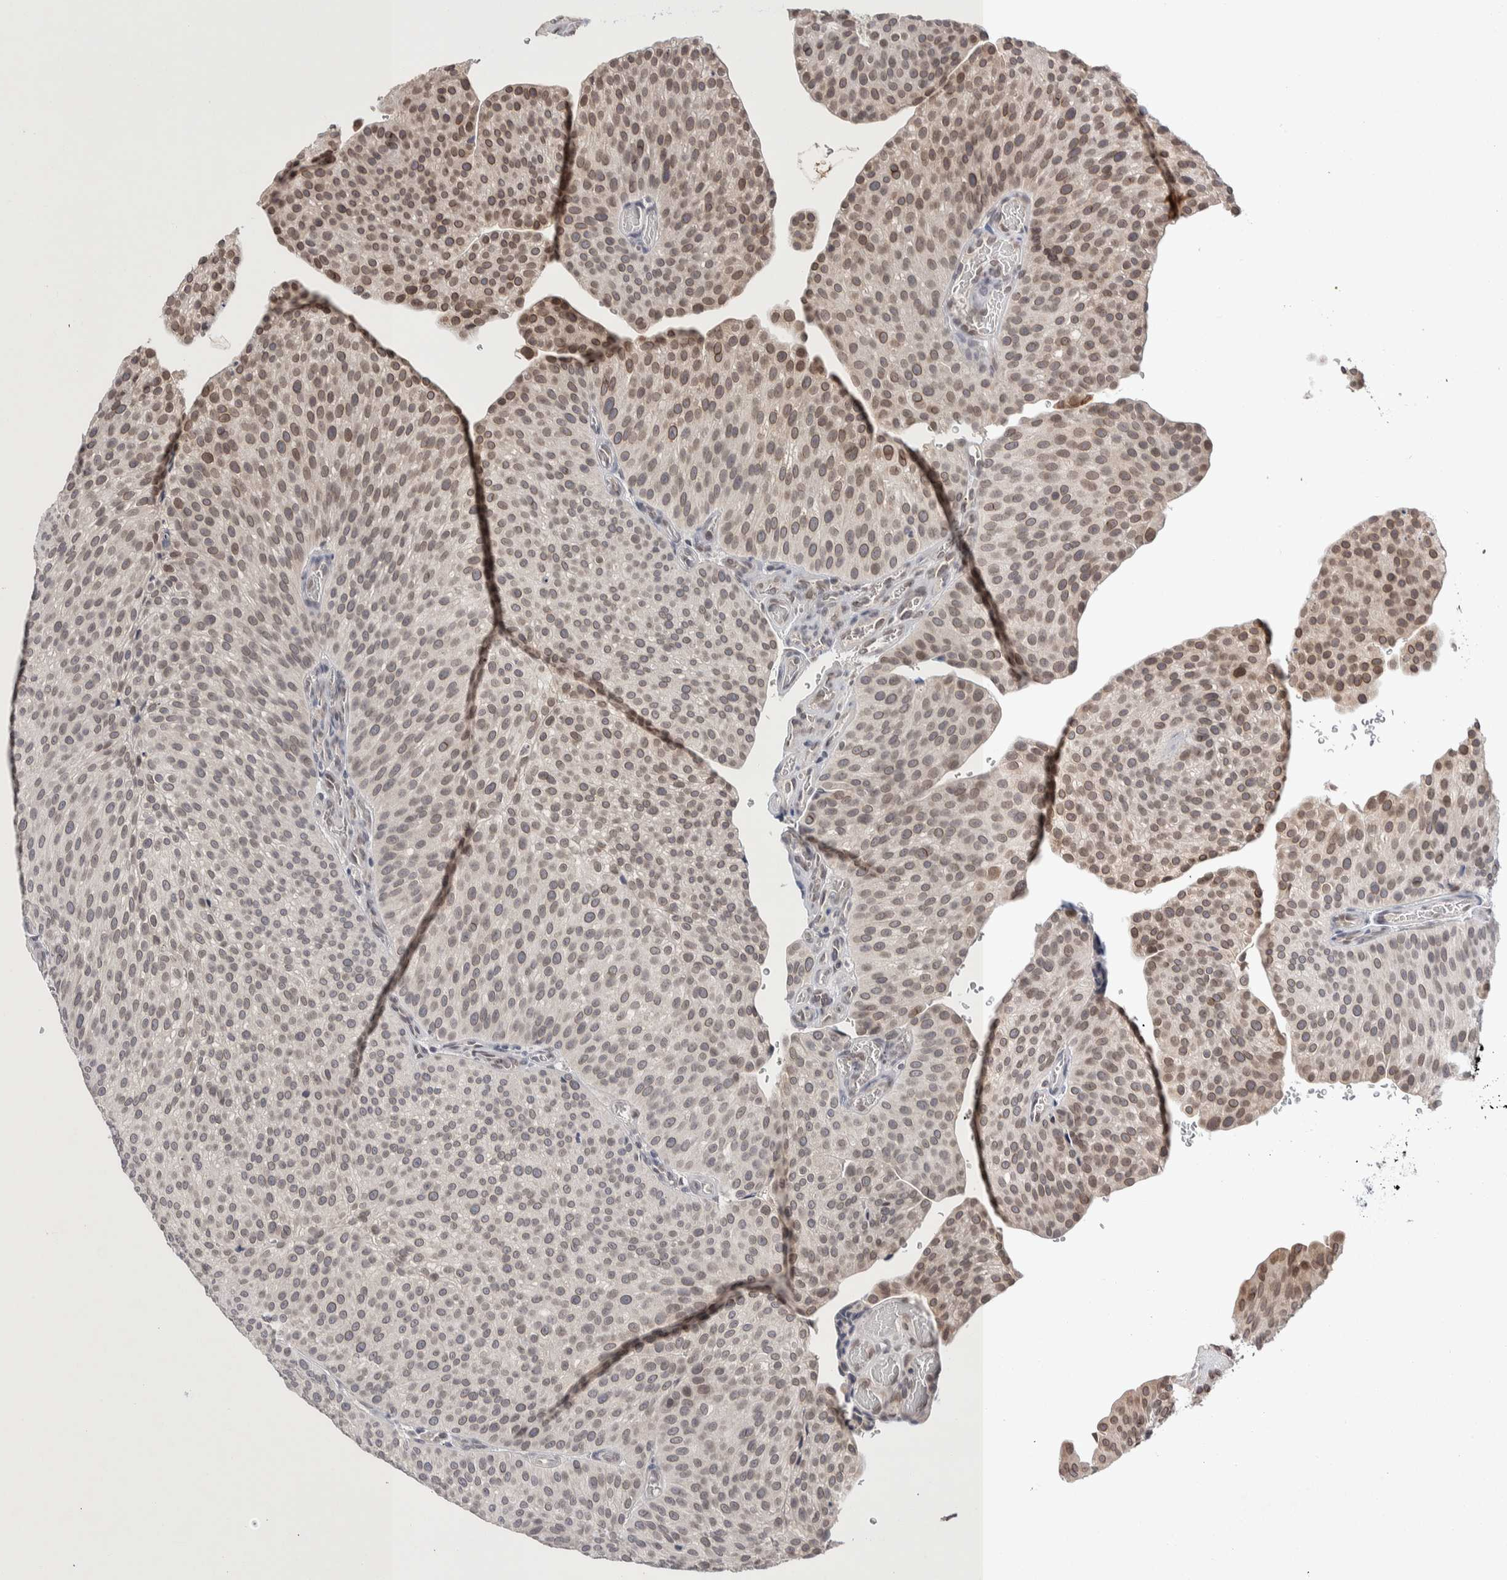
{"staining": {"intensity": "weak", "quantity": ">75%", "location": "cytoplasmic/membranous,nuclear"}, "tissue": "urothelial cancer", "cell_type": "Tumor cells", "image_type": "cancer", "snomed": [{"axis": "morphology", "description": "Normal tissue, NOS"}, {"axis": "morphology", "description": "Urothelial carcinoma, Low grade"}, {"axis": "topography", "description": "Smooth muscle"}, {"axis": "topography", "description": "Urinary bladder"}], "caption": "Brown immunohistochemical staining in low-grade urothelial carcinoma displays weak cytoplasmic/membranous and nuclear expression in about >75% of tumor cells.", "gene": "CRAT", "patient": {"sex": "male", "age": 60}}